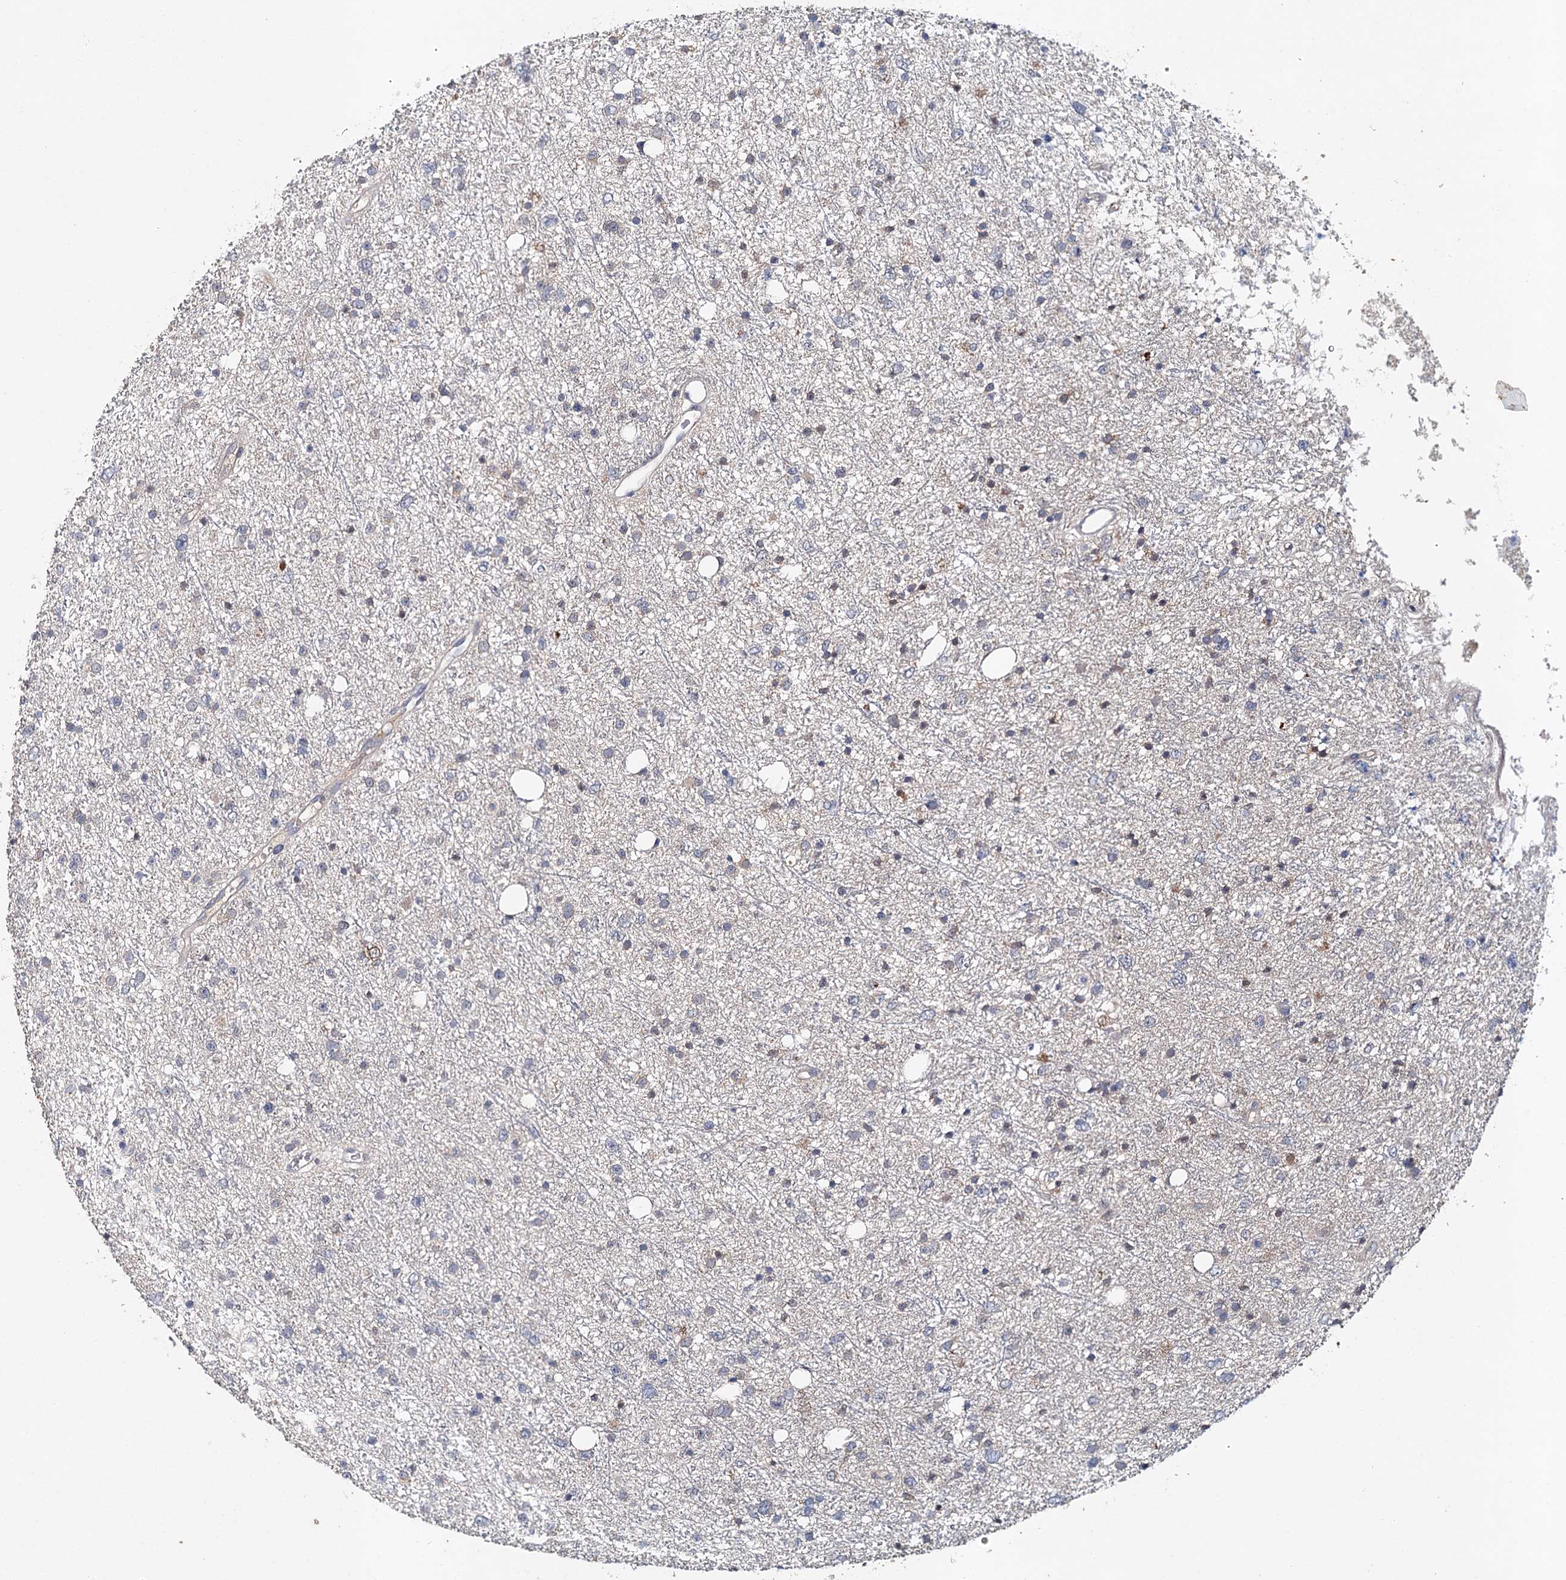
{"staining": {"intensity": "negative", "quantity": "none", "location": "none"}, "tissue": "glioma", "cell_type": "Tumor cells", "image_type": "cancer", "snomed": [{"axis": "morphology", "description": "Glioma, malignant, Low grade"}, {"axis": "topography", "description": "Cerebral cortex"}], "caption": "Immunohistochemical staining of glioma shows no significant staining in tumor cells.", "gene": "SLC41A2", "patient": {"sex": "female", "age": 39}}